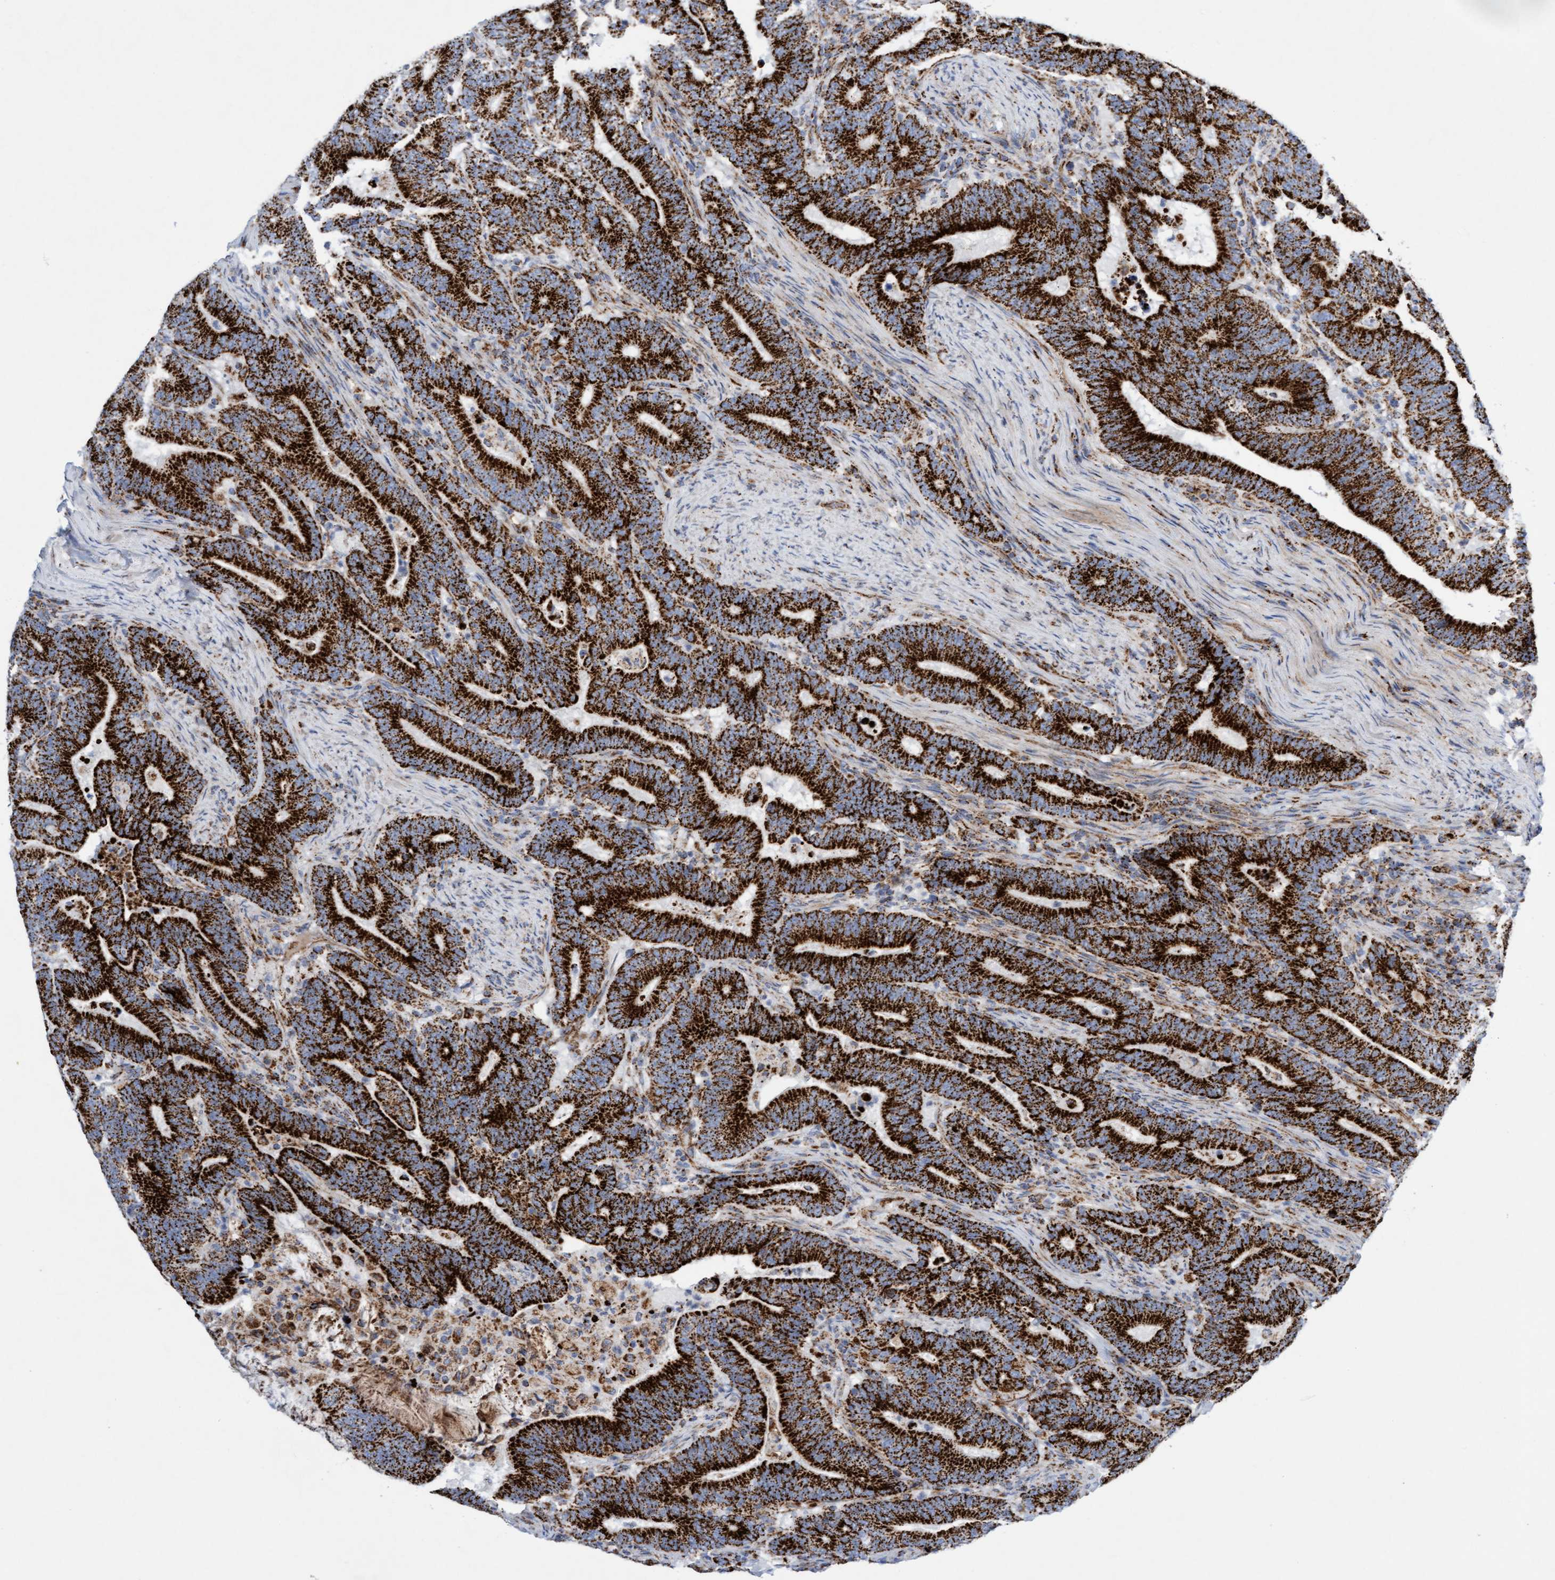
{"staining": {"intensity": "strong", "quantity": ">75%", "location": "cytoplasmic/membranous"}, "tissue": "colorectal cancer", "cell_type": "Tumor cells", "image_type": "cancer", "snomed": [{"axis": "morphology", "description": "Adenocarcinoma, NOS"}, {"axis": "topography", "description": "Colon"}], "caption": "A high amount of strong cytoplasmic/membranous staining is seen in approximately >75% of tumor cells in colorectal cancer (adenocarcinoma) tissue.", "gene": "GGTA1", "patient": {"sex": "female", "age": 66}}